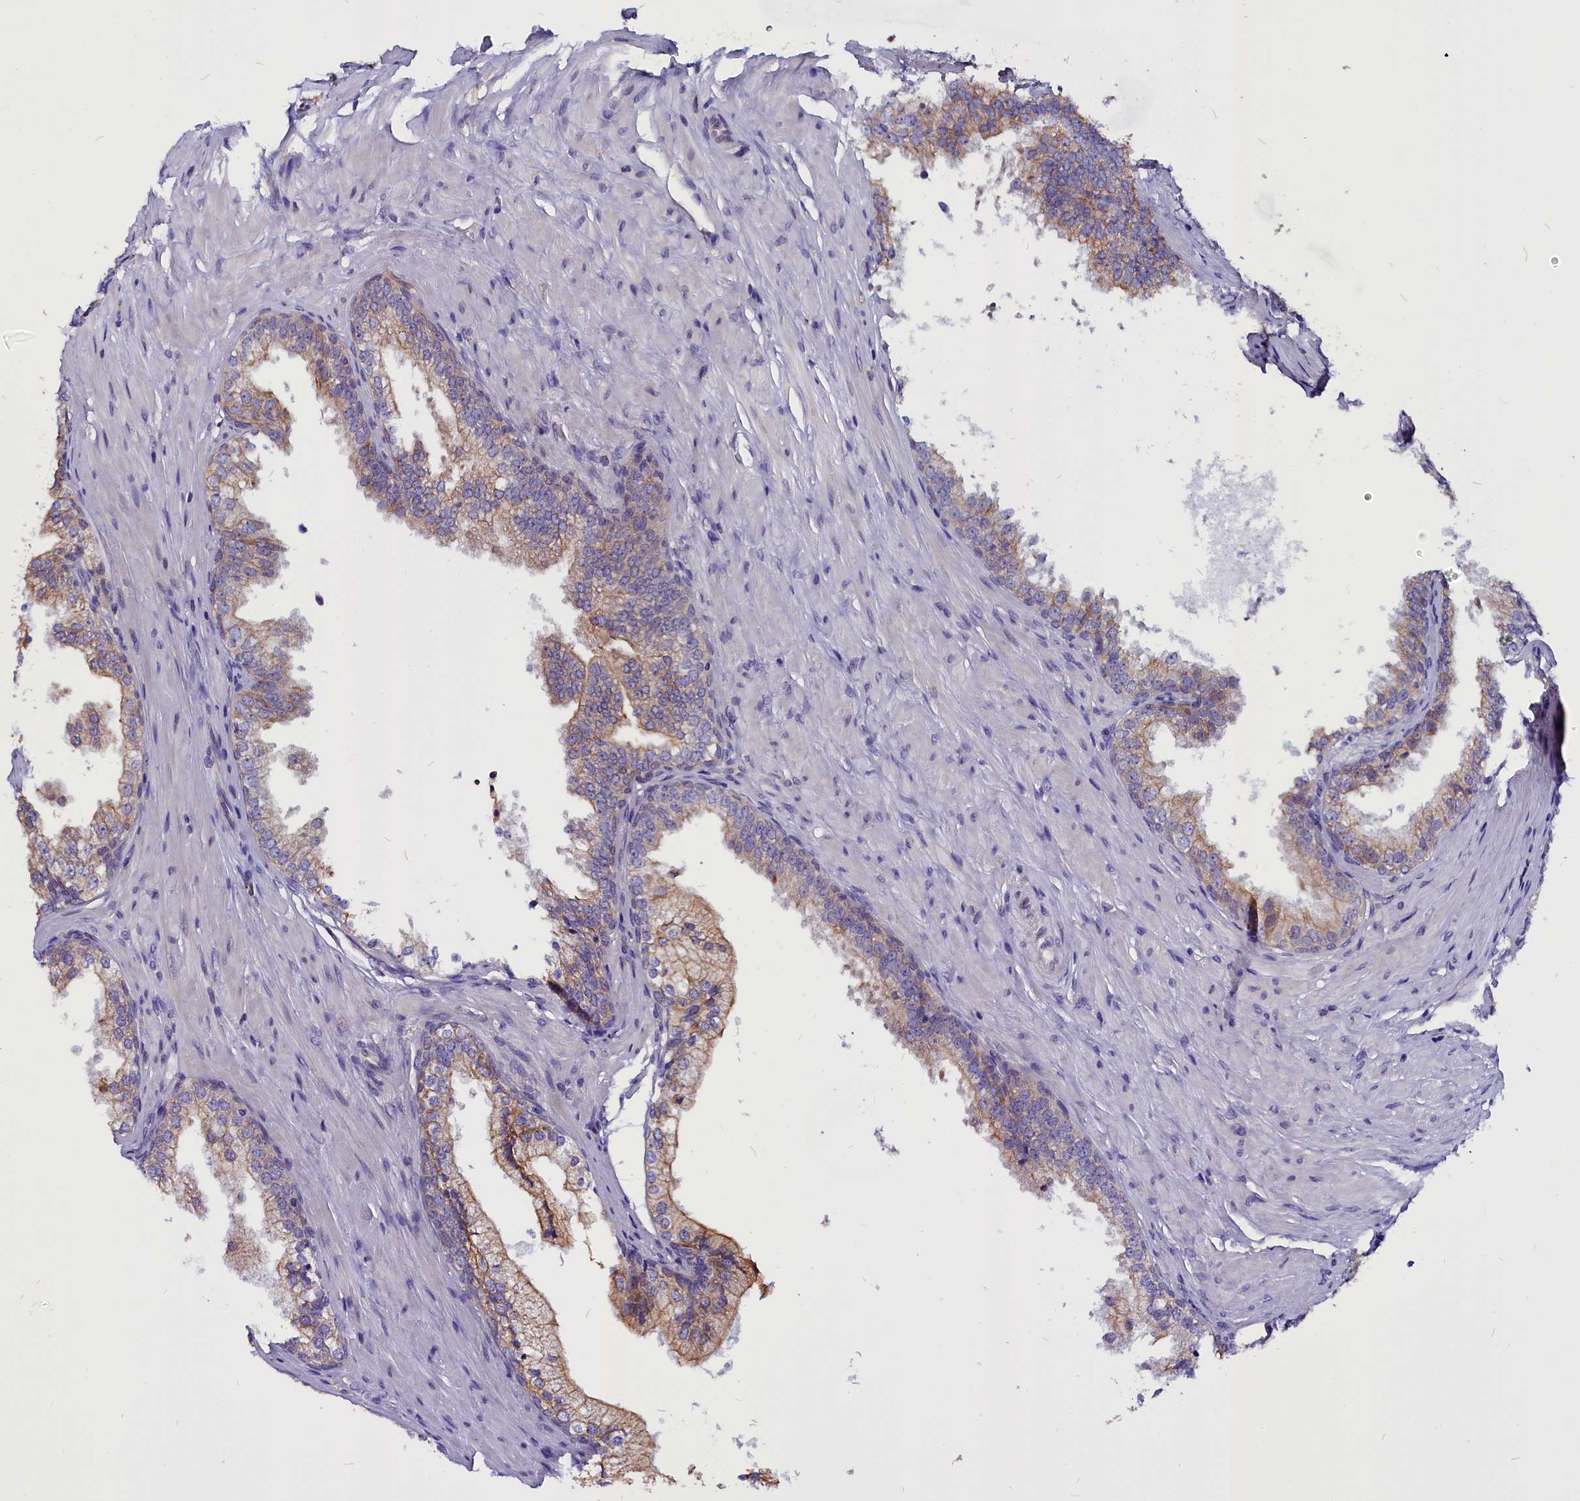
{"staining": {"intensity": "weak", "quantity": "25%-75%", "location": "cytoplasmic/membranous"}, "tissue": "prostate", "cell_type": "Glandular cells", "image_type": "normal", "snomed": [{"axis": "morphology", "description": "Normal tissue, NOS"}, {"axis": "topography", "description": "Prostate"}], "caption": "Immunohistochemical staining of benign prostate displays weak cytoplasmic/membranous protein positivity in approximately 25%-75% of glandular cells. Nuclei are stained in blue.", "gene": "CEP170", "patient": {"sex": "male", "age": 60}}